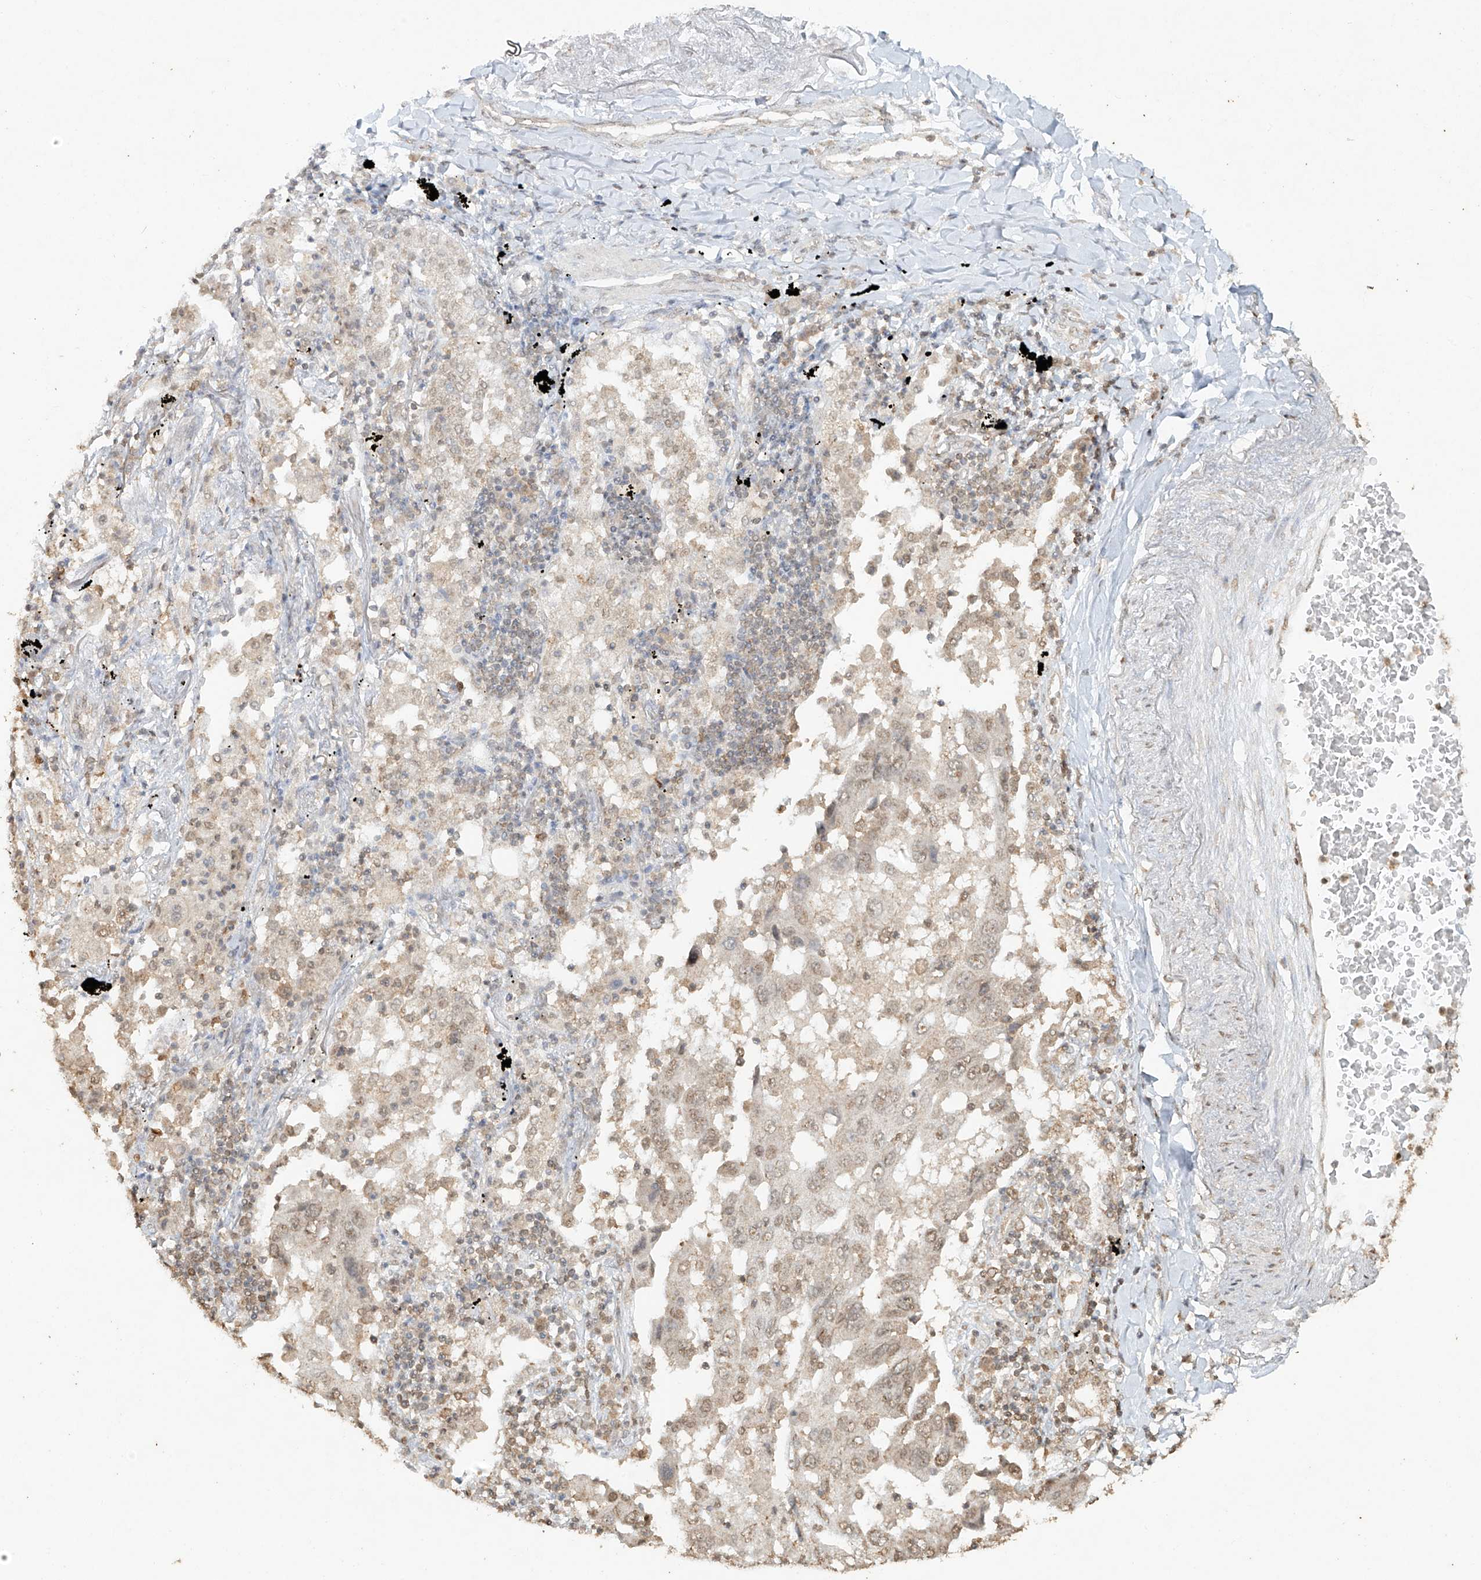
{"staining": {"intensity": "weak", "quantity": ">75%", "location": "nuclear"}, "tissue": "lung cancer", "cell_type": "Tumor cells", "image_type": "cancer", "snomed": [{"axis": "morphology", "description": "Adenocarcinoma, NOS"}, {"axis": "topography", "description": "Lung"}], "caption": "The micrograph exhibits a brown stain indicating the presence of a protein in the nuclear of tumor cells in lung adenocarcinoma.", "gene": "TIGAR", "patient": {"sex": "female", "age": 65}}